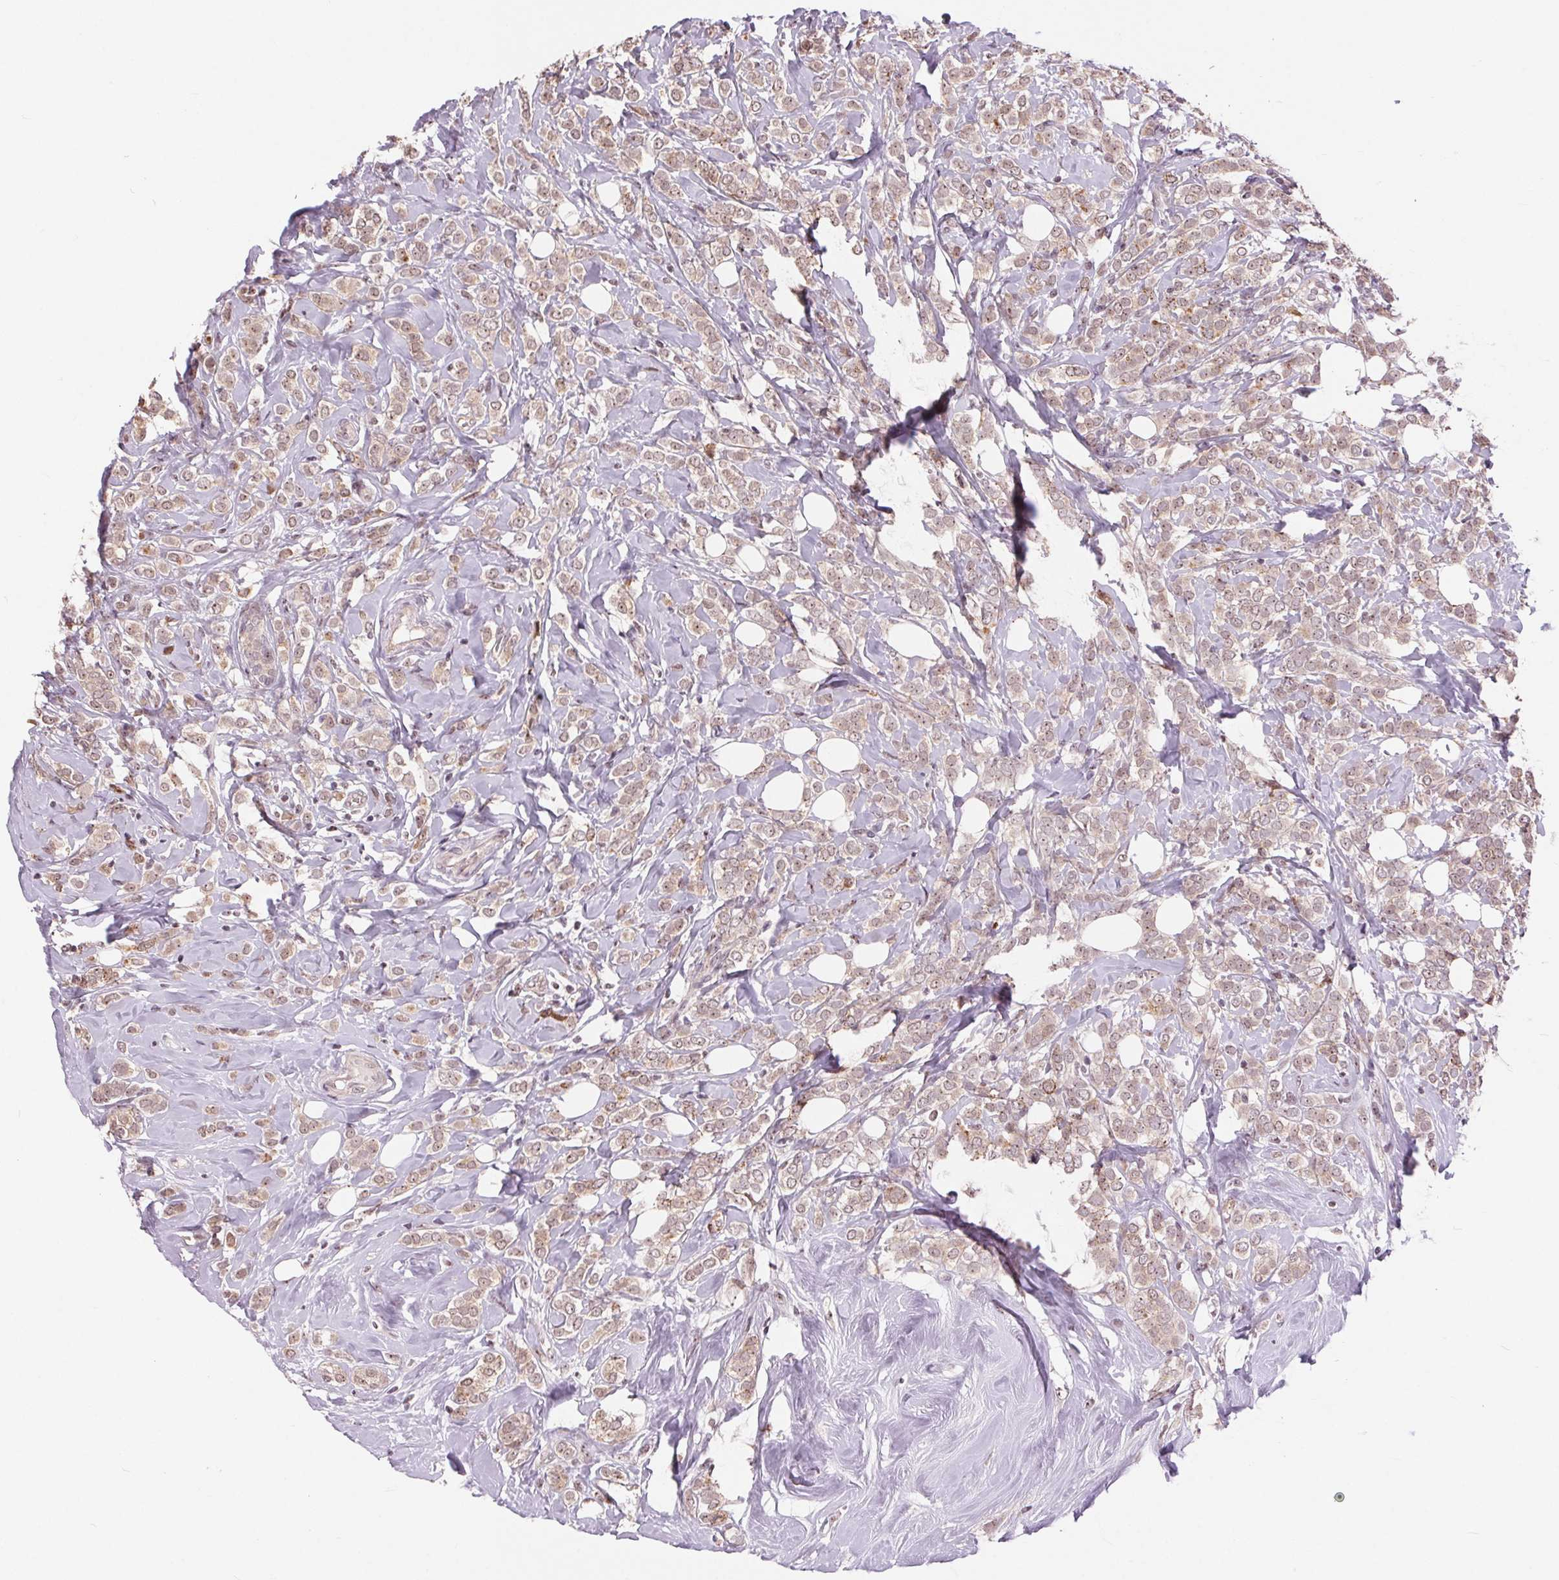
{"staining": {"intensity": "weak", "quantity": ">75%", "location": "cytoplasmic/membranous"}, "tissue": "breast cancer", "cell_type": "Tumor cells", "image_type": "cancer", "snomed": [{"axis": "morphology", "description": "Lobular carcinoma"}, {"axis": "topography", "description": "Breast"}], "caption": "Approximately >75% of tumor cells in breast cancer demonstrate weak cytoplasmic/membranous protein expression as visualized by brown immunohistochemical staining.", "gene": "CHMP4B", "patient": {"sex": "female", "age": 49}}